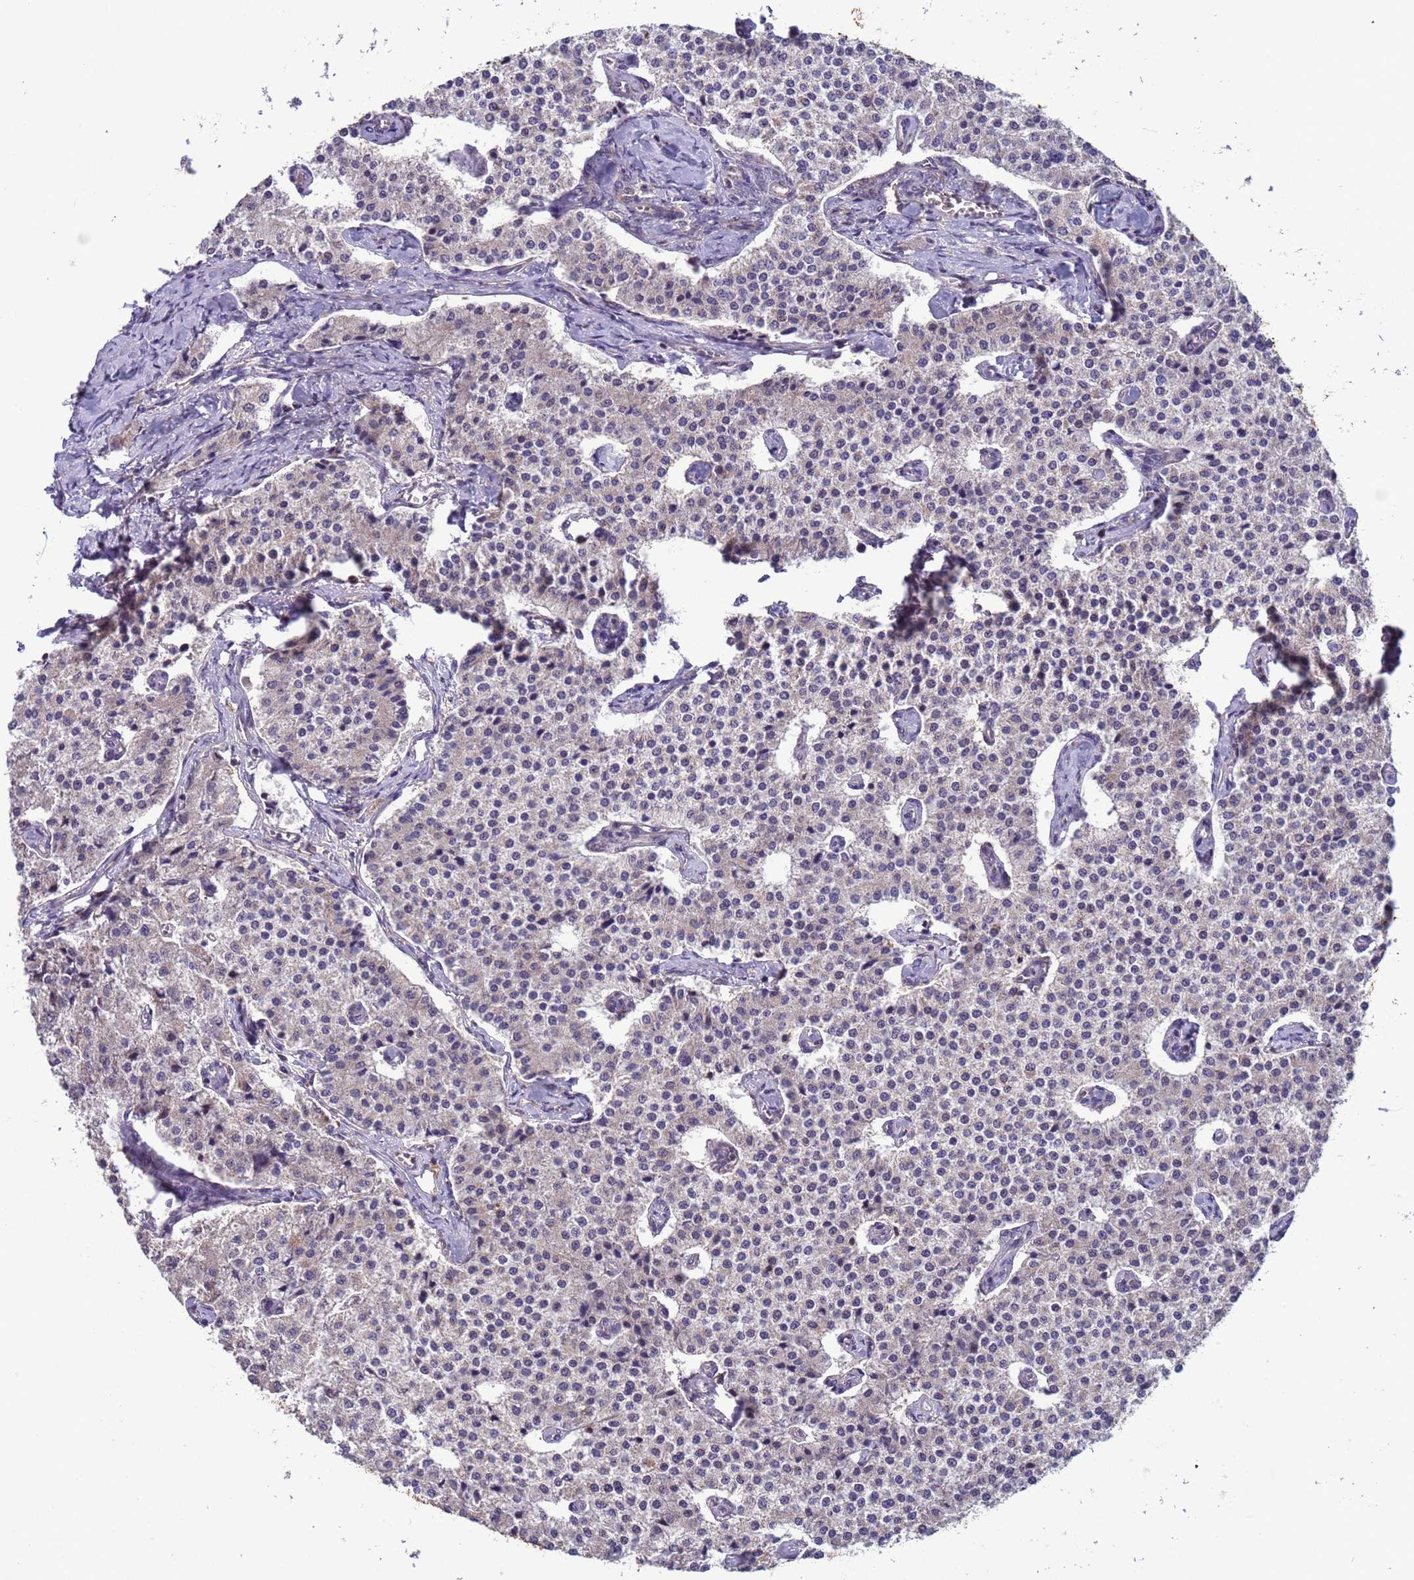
{"staining": {"intensity": "negative", "quantity": "none", "location": "none"}, "tissue": "carcinoid", "cell_type": "Tumor cells", "image_type": "cancer", "snomed": [{"axis": "morphology", "description": "Carcinoid, malignant, NOS"}, {"axis": "topography", "description": "Colon"}], "caption": "The image shows no significant staining in tumor cells of carcinoid.", "gene": "ACAD8", "patient": {"sex": "female", "age": 52}}